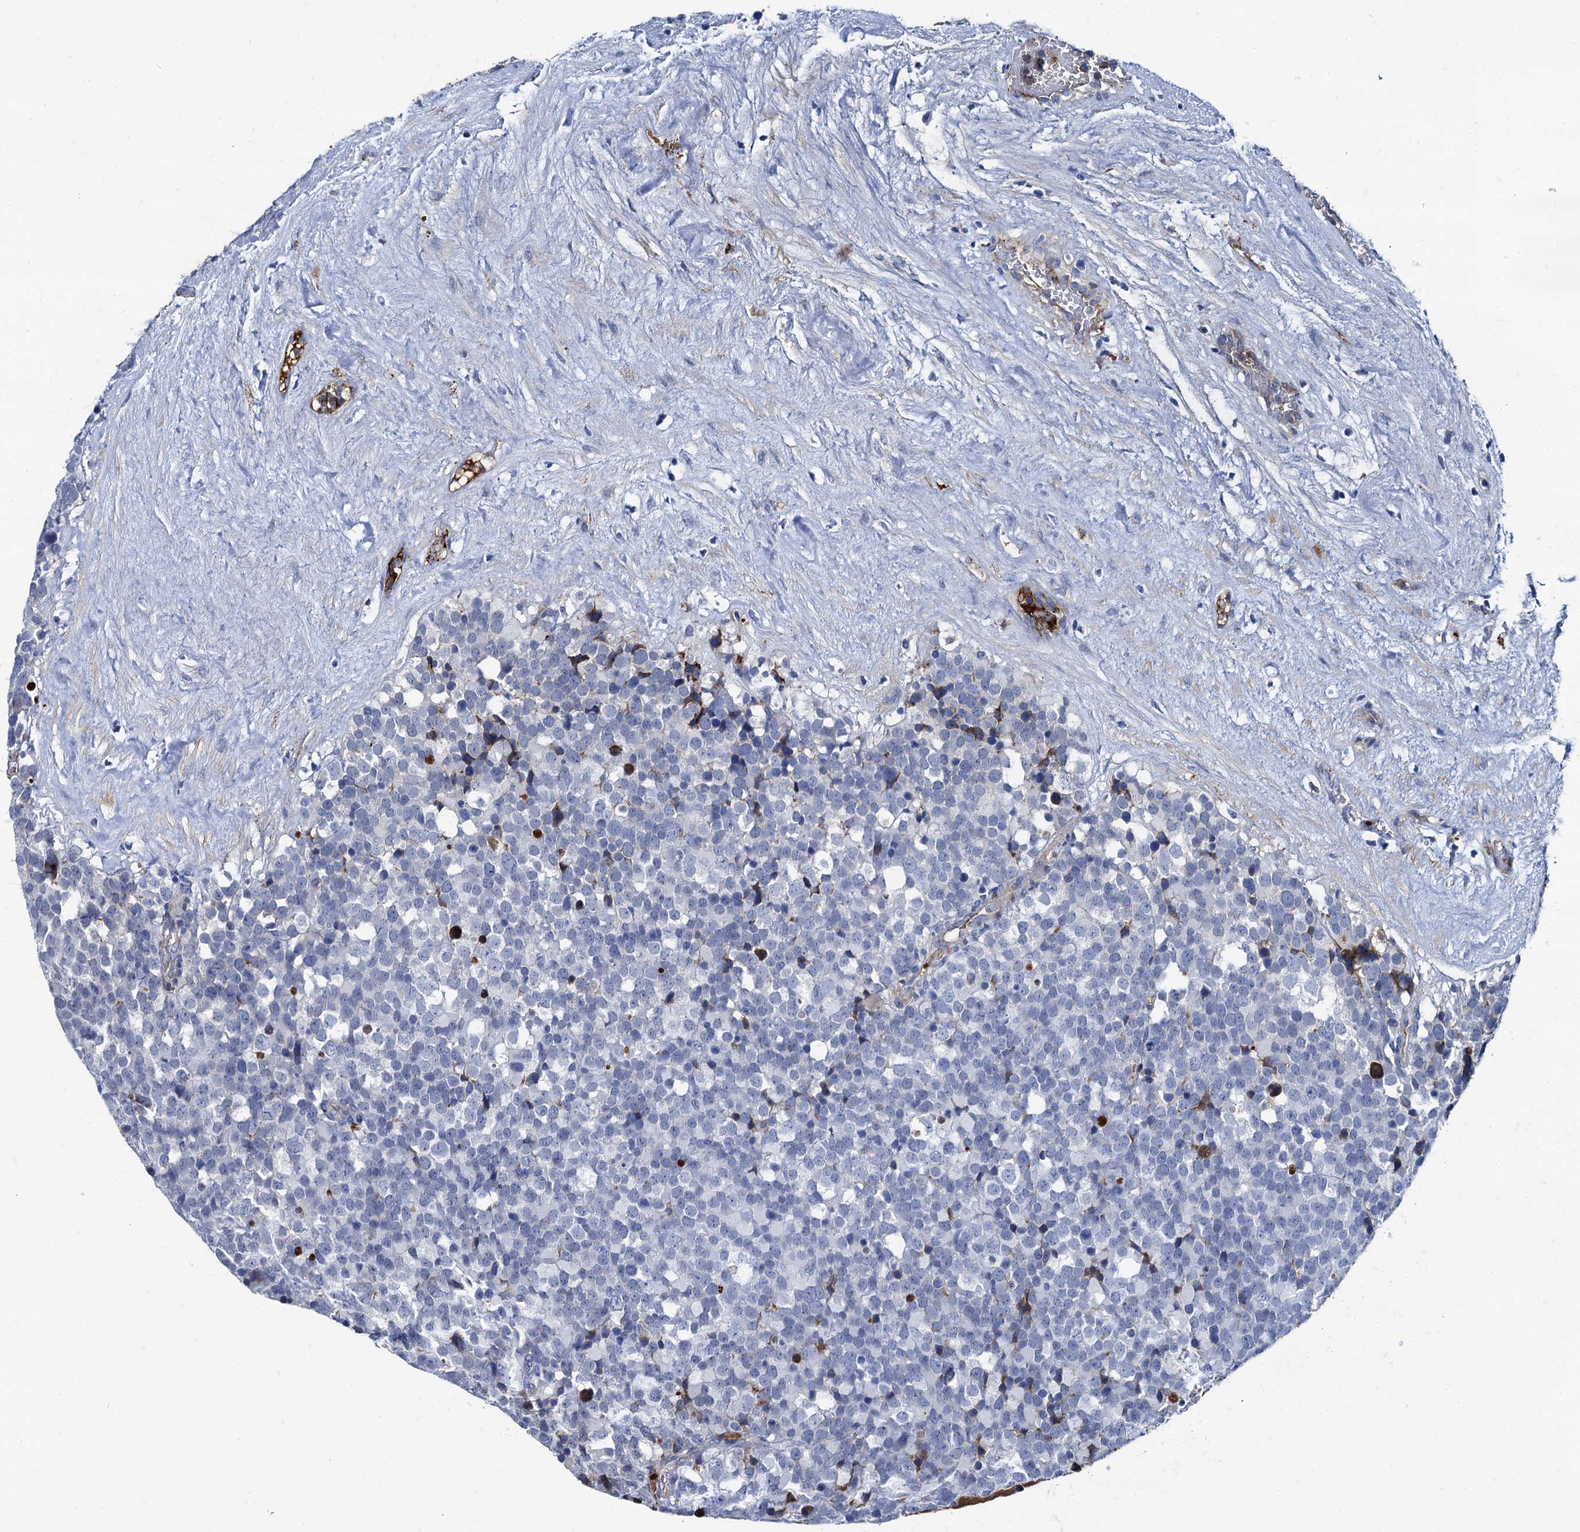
{"staining": {"intensity": "negative", "quantity": "none", "location": "none"}, "tissue": "testis cancer", "cell_type": "Tumor cells", "image_type": "cancer", "snomed": [{"axis": "morphology", "description": "Seminoma, NOS"}, {"axis": "topography", "description": "Testis"}], "caption": "DAB immunohistochemical staining of human testis cancer demonstrates no significant staining in tumor cells. Brightfield microscopy of immunohistochemistry (IHC) stained with DAB (3,3'-diaminobenzidine) (brown) and hematoxylin (blue), captured at high magnification.", "gene": "APOD", "patient": {"sex": "male", "age": 71}}